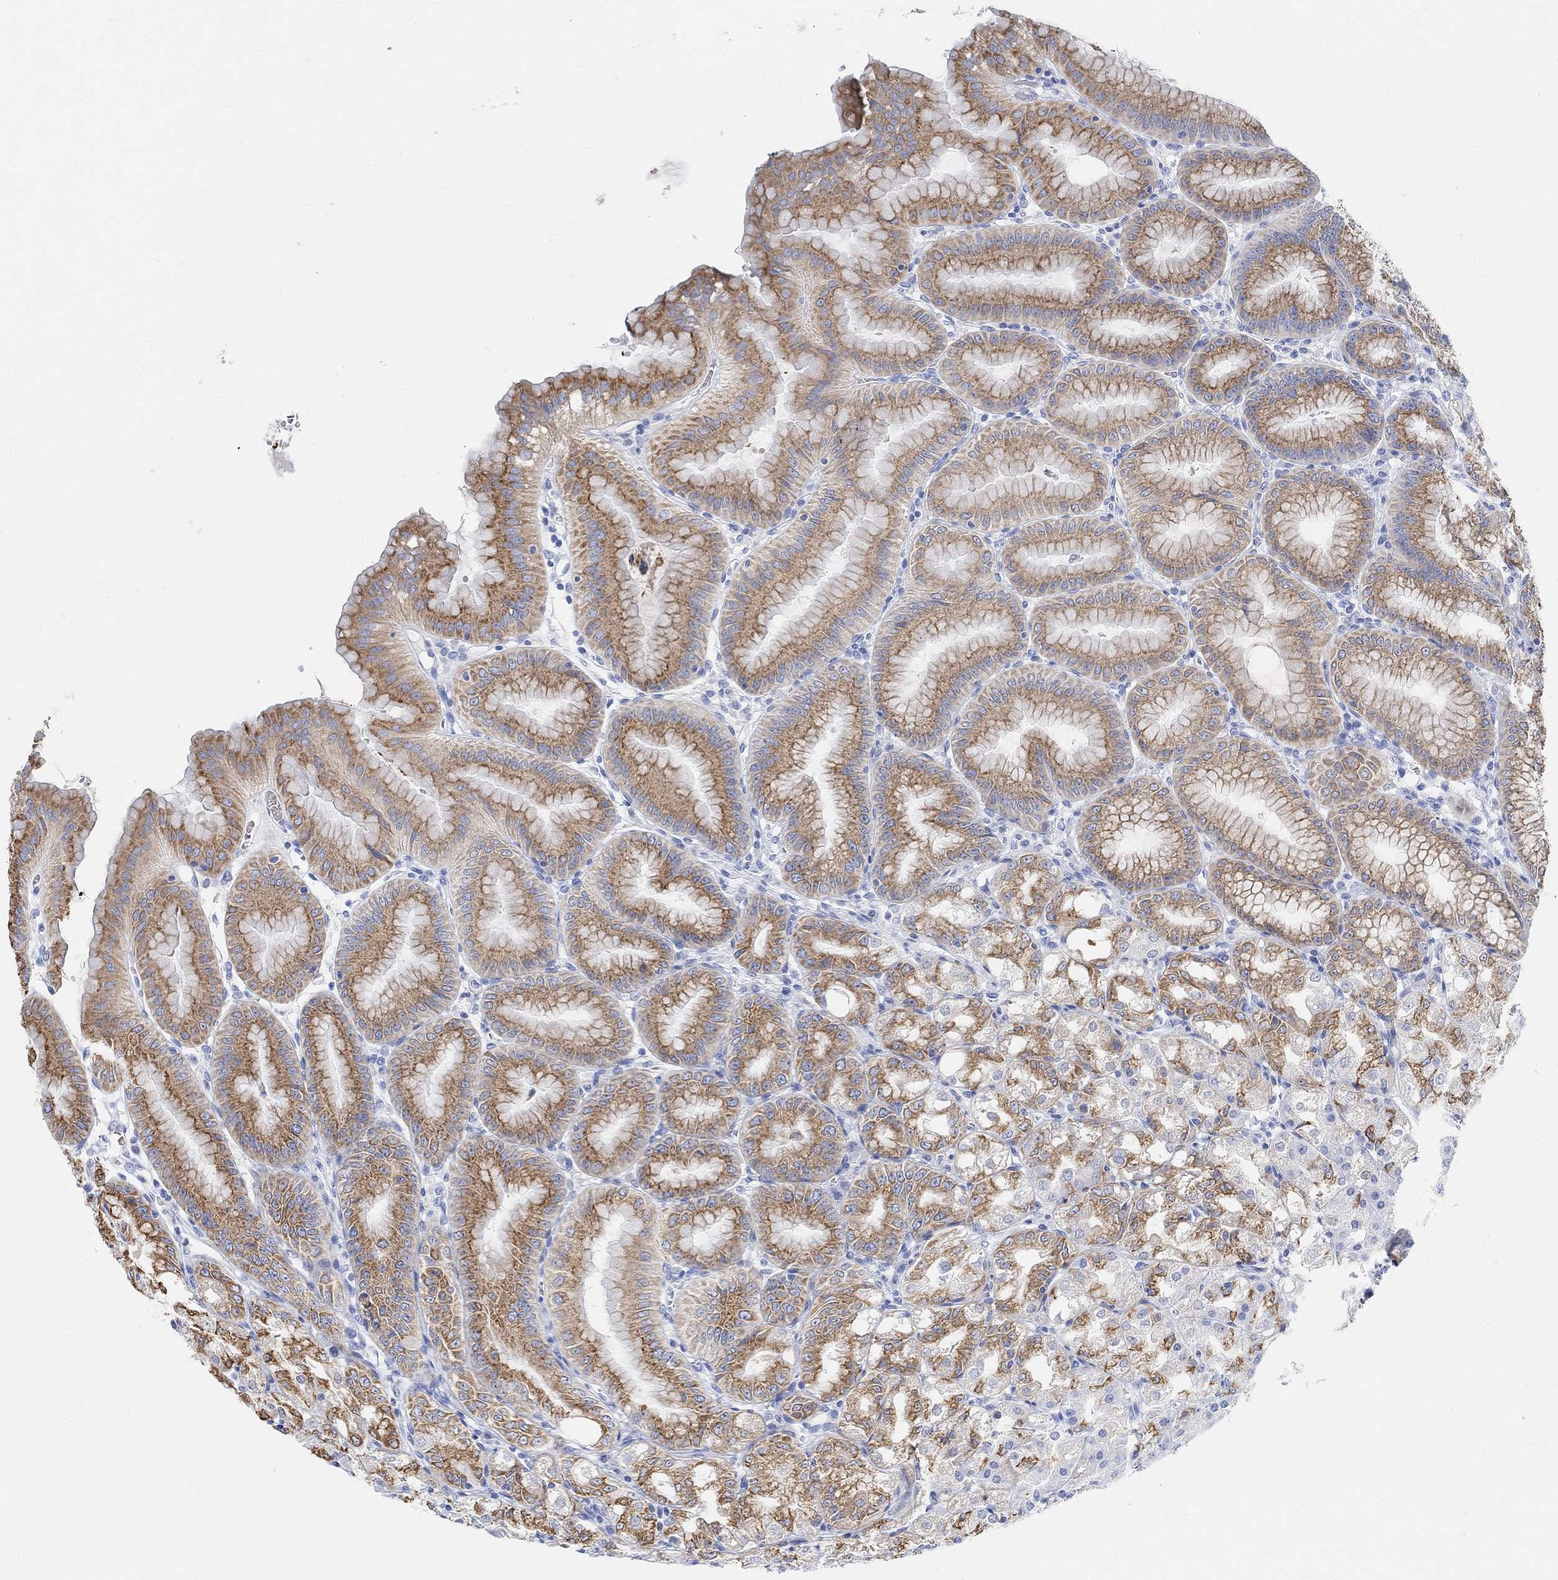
{"staining": {"intensity": "moderate", "quantity": ">75%", "location": "cytoplasmic/membranous"}, "tissue": "stomach", "cell_type": "Glandular cells", "image_type": "normal", "snomed": [{"axis": "morphology", "description": "Normal tissue, NOS"}, {"axis": "topography", "description": "Stomach"}], "caption": "A high-resolution micrograph shows immunohistochemistry (IHC) staining of unremarkable stomach, which shows moderate cytoplasmic/membranous staining in about >75% of glandular cells. Nuclei are stained in blue.", "gene": "RETNLB", "patient": {"sex": "male", "age": 71}}